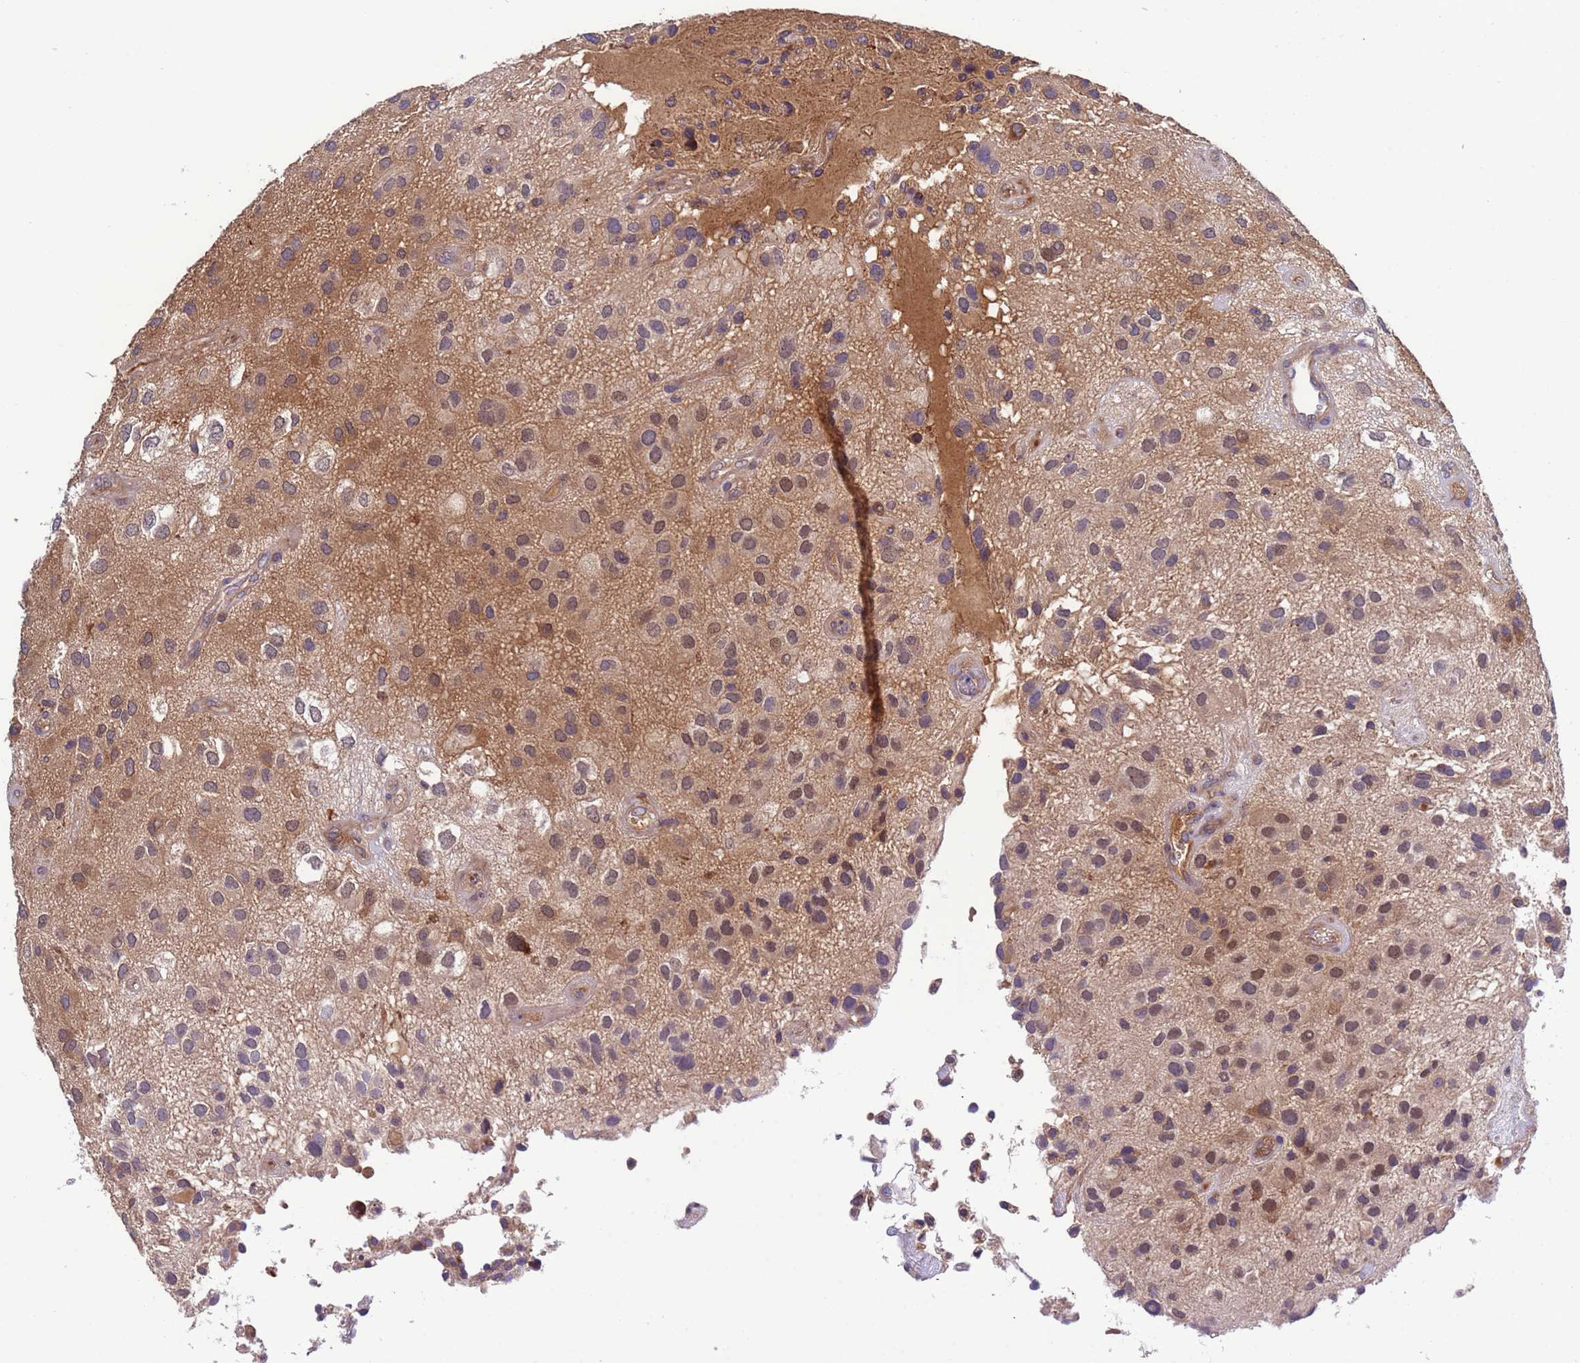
{"staining": {"intensity": "moderate", "quantity": "25%-75%", "location": "cytoplasmic/membranous,nuclear"}, "tissue": "glioma", "cell_type": "Tumor cells", "image_type": "cancer", "snomed": [{"axis": "morphology", "description": "Glioma, malignant, Low grade"}, {"axis": "topography", "description": "Brain"}], "caption": "Moderate cytoplasmic/membranous and nuclear positivity for a protein is seen in about 25%-75% of tumor cells of glioma using immunohistochemistry.", "gene": "PARP16", "patient": {"sex": "male", "age": 66}}